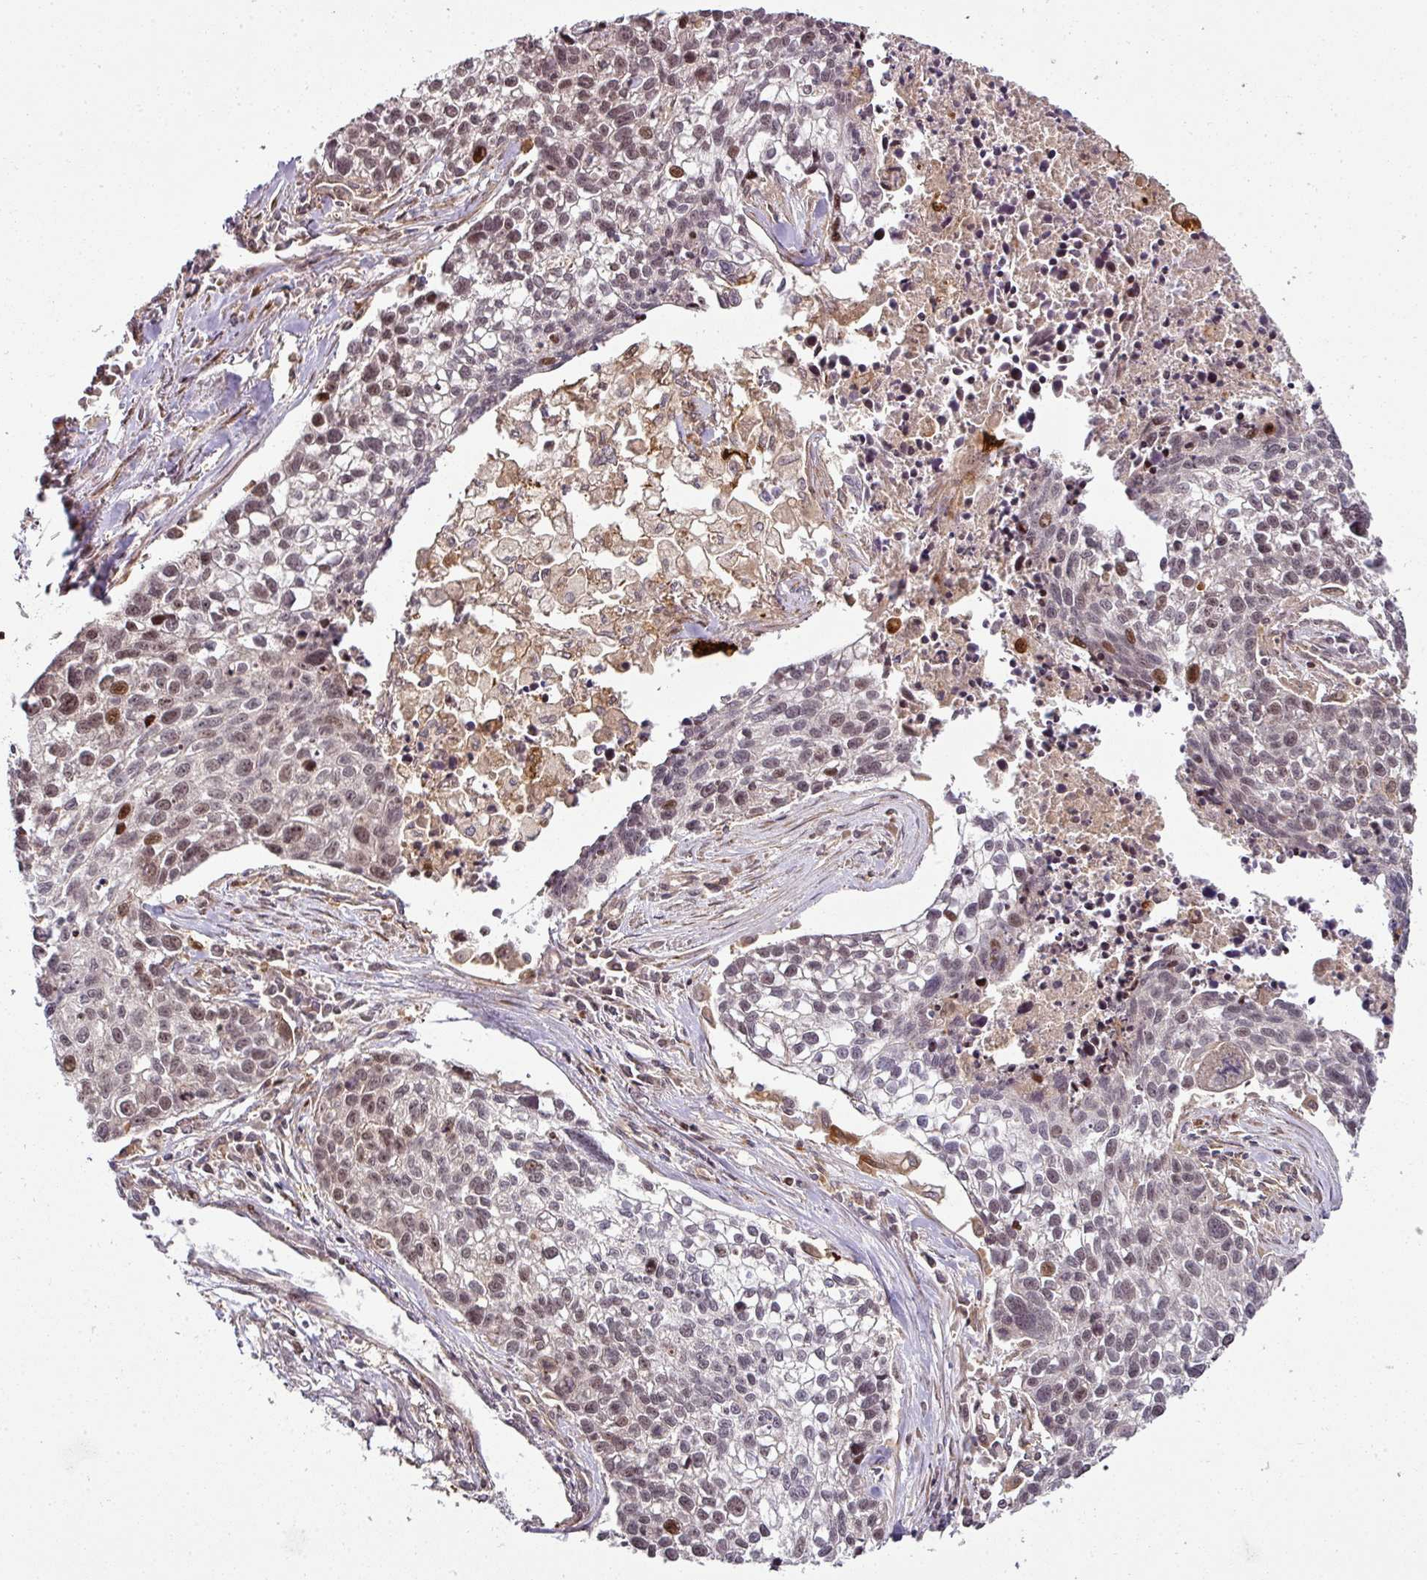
{"staining": {"intensity": "strong", "quantity": "<25%", "location": "cytoplasmic/membranous,nuclear"}, "tissue": "lung cancer", "cell_type": "Tumor cells", "image_type": "cancer", "snomed": [{"axis": "morphology", "description": "Squamous cell carcinoma, NOS"}, {"axis": "topography", "description": "Lung"}], "caption": "IHC image of neoplastic tissue: lung cancer stained using immunohistochemistry exhibits medium levels of strong protein expression localized specifically in the cytoplasmic/membranous and nuclear of tumor cells, appearing as a cytoplasmic/membranous and nuclear brown color.", "gene": "ATAT1", "patient": {"sex": "male", "age": 74}}